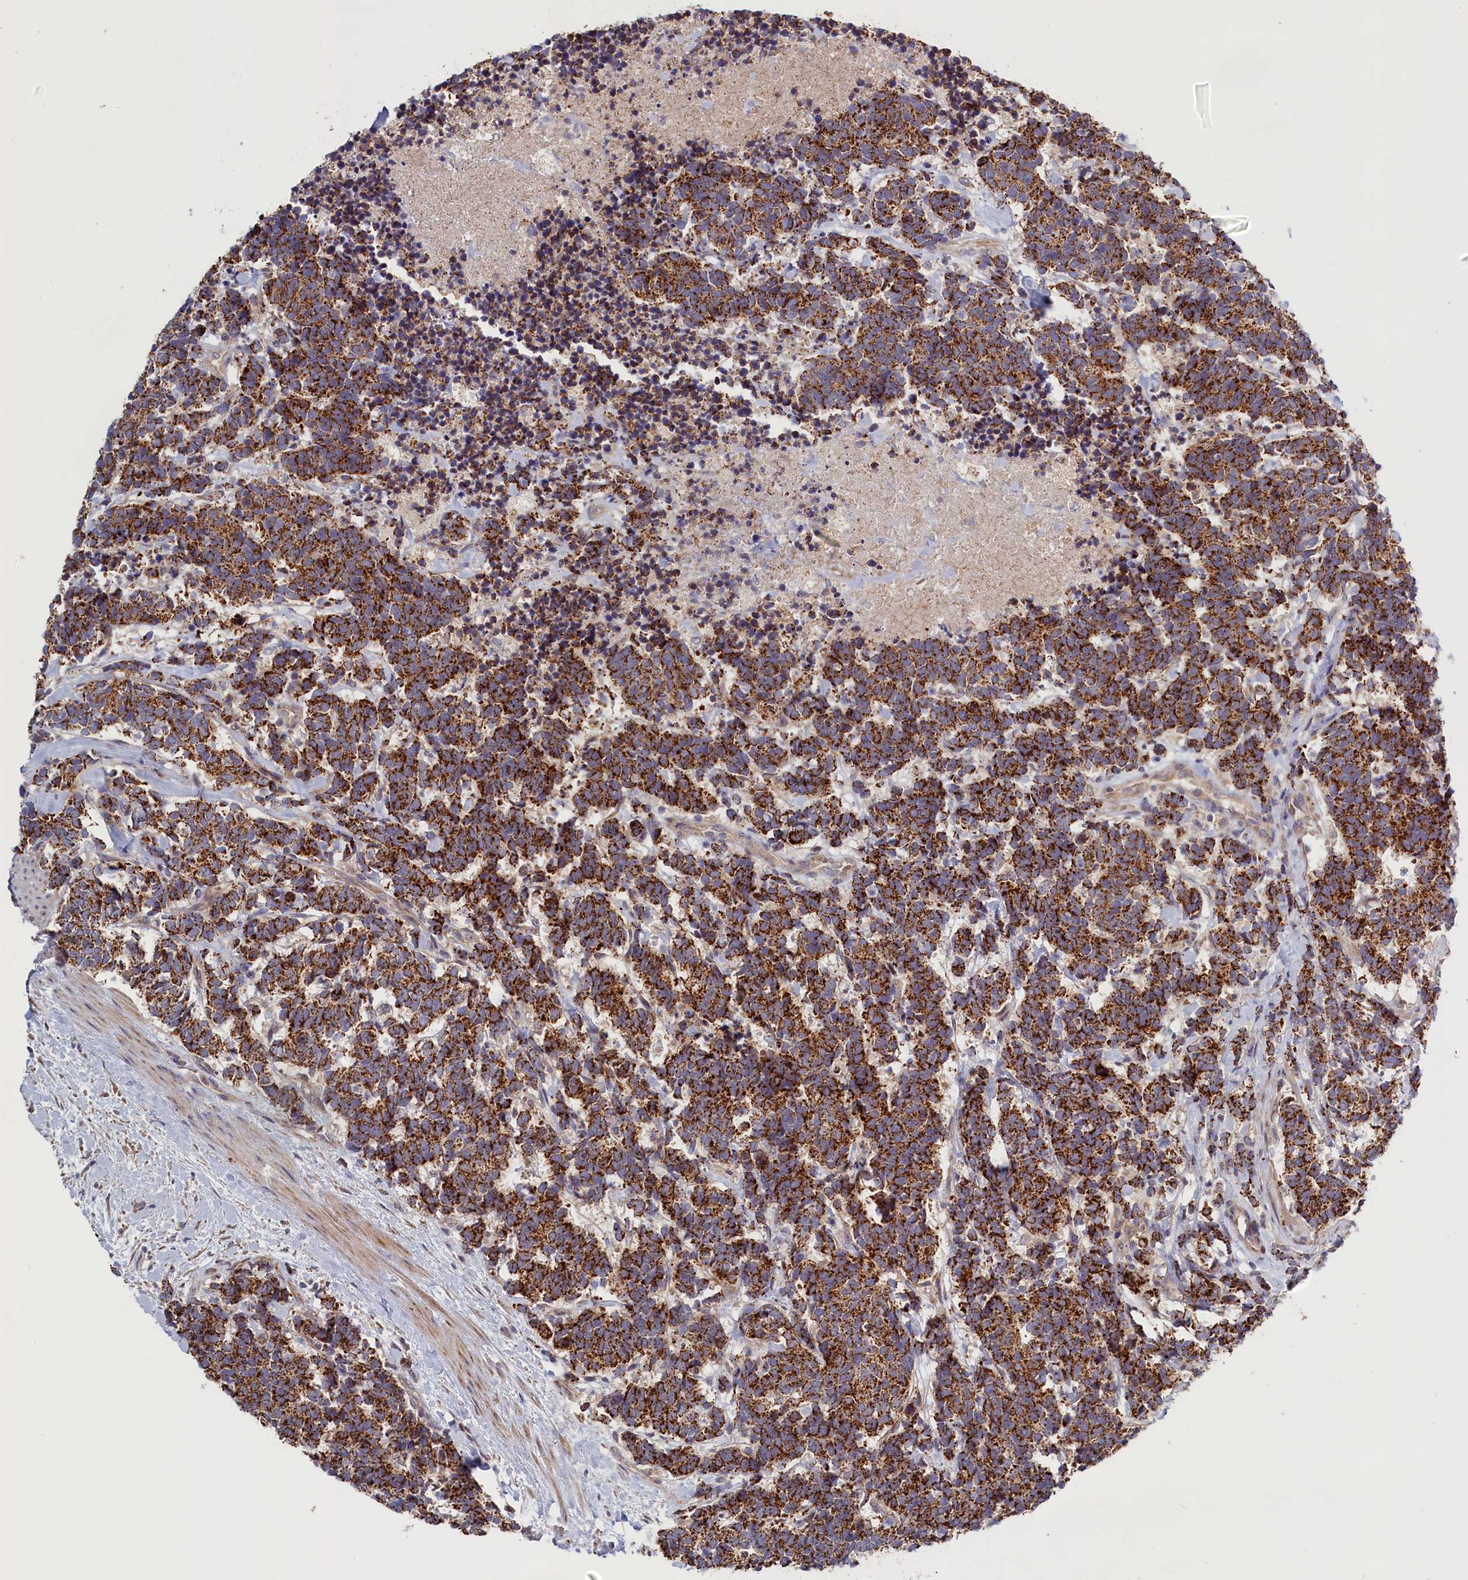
{"staining": {"intensity": "strong", "quantity": ">75%", "location": "cytoplasmic/membranous"}, "tissue": "carcinoid", "cell_type": "Tumor cells", "image_type": "cancer", "snomed": [{"axis": "morphology", "description": "Carcinoma, NOS"}, {"axis": "morphology", "description": "Carcinoid, malignant, NOS"}, {"axis": "topography", "description": "Prostate"}], "caption": "Immunohistochemical staining of carcinoid (malignant) displays high levels of strong cytoplasmic/membranous protein staining in about >75% of tumor cells. (DAB IHC, brown staining for protein, blue staining for nuclei).", "gene": "CEP44", "patient": {"sex": "male", "age": 57}}